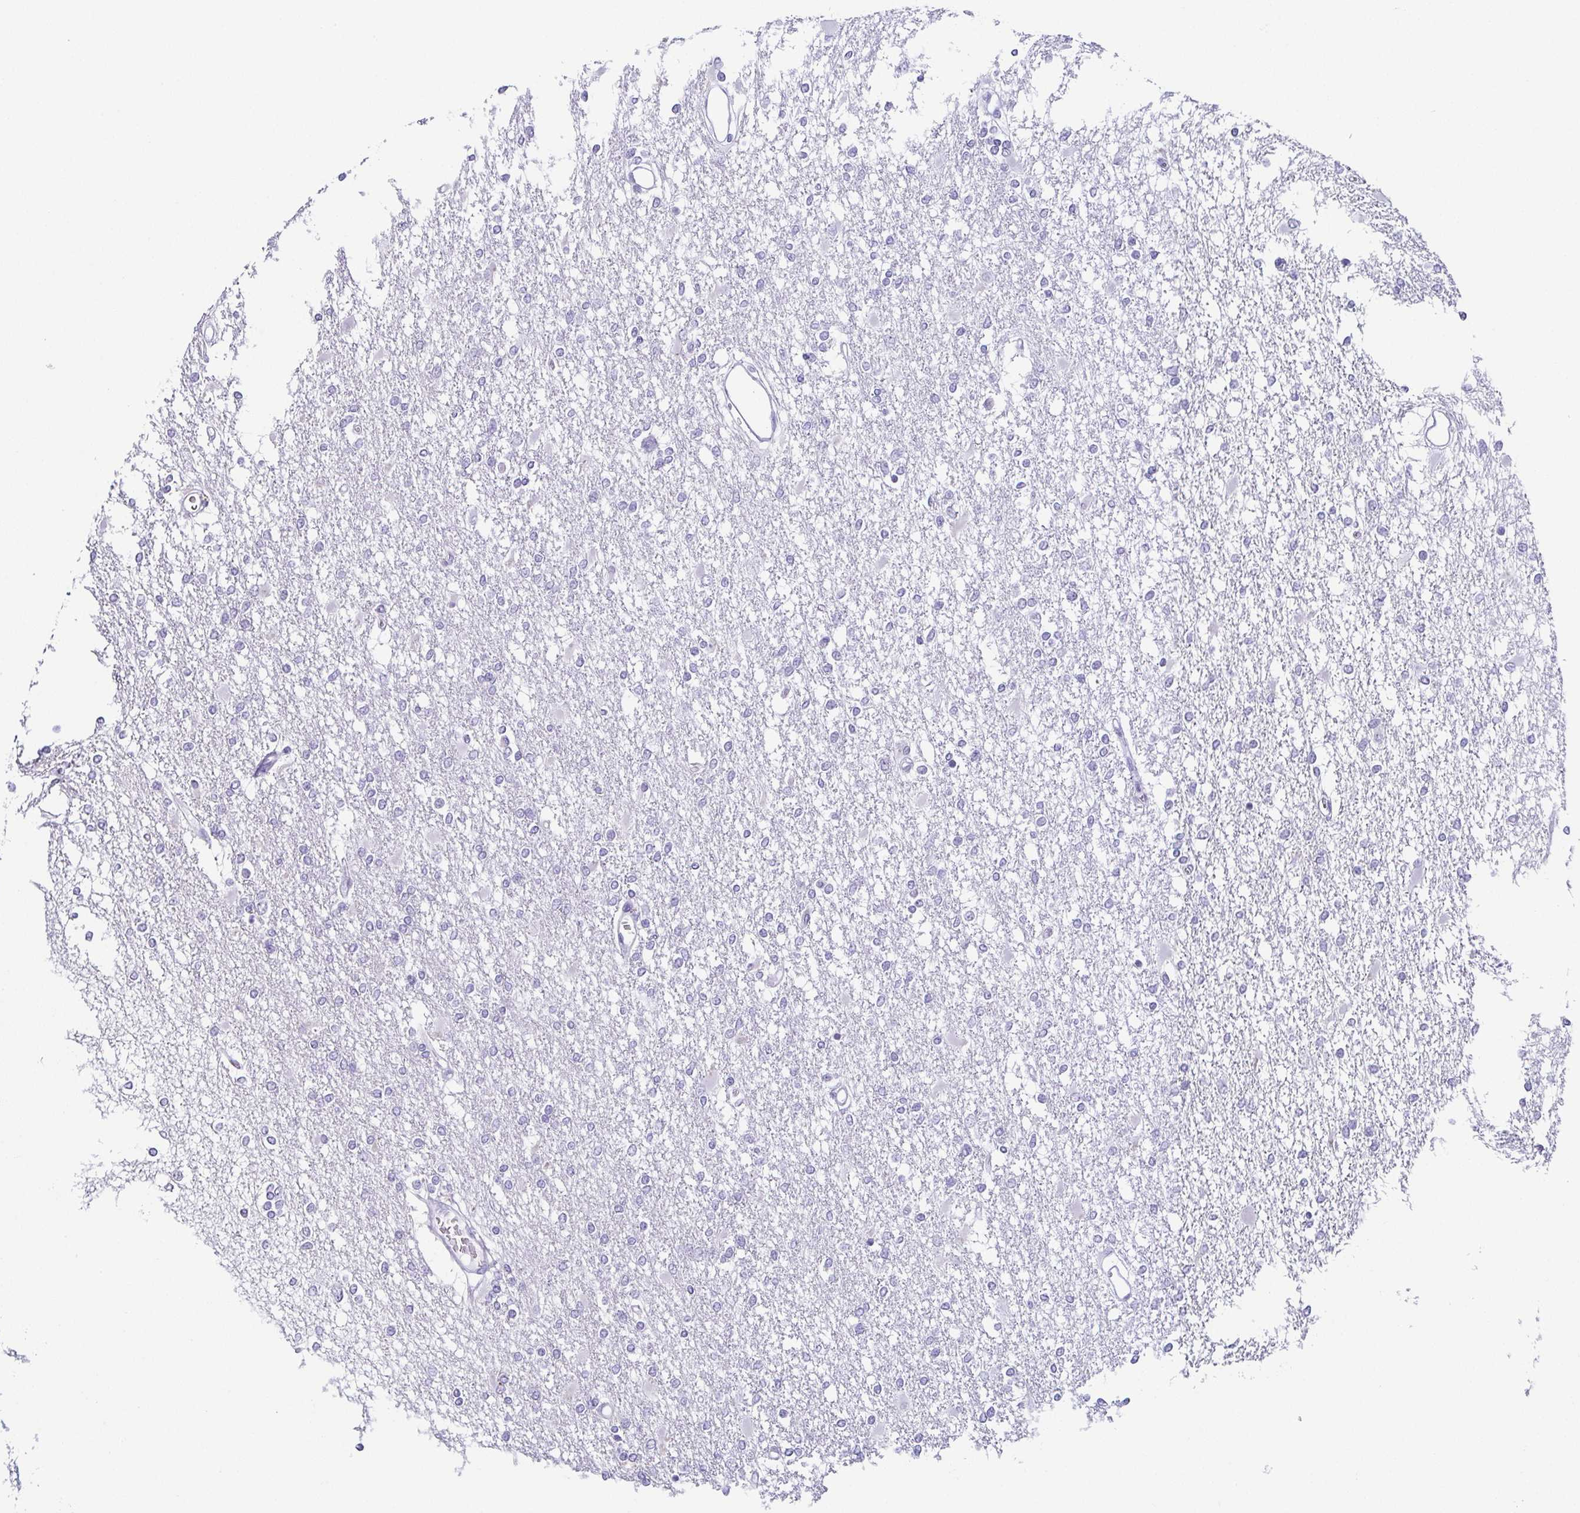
{"staining": {"intensity": "negative", "quantity": "none", "location": "none"}, "tissue": "glioma", "cell_type": "Tumor cells", "image_type": "cancer", "snomed": [{"axis": "morphology", "description": "Glioma, malignant, High grade"}, {"axis": "topography", "description": "Cerebral cortex"}], "caption": "There is no significant expression in tumor cells of high-grade glioma (malignant).", "gene": "ESX1", "patient": {"sex": "male", "age": 79}}